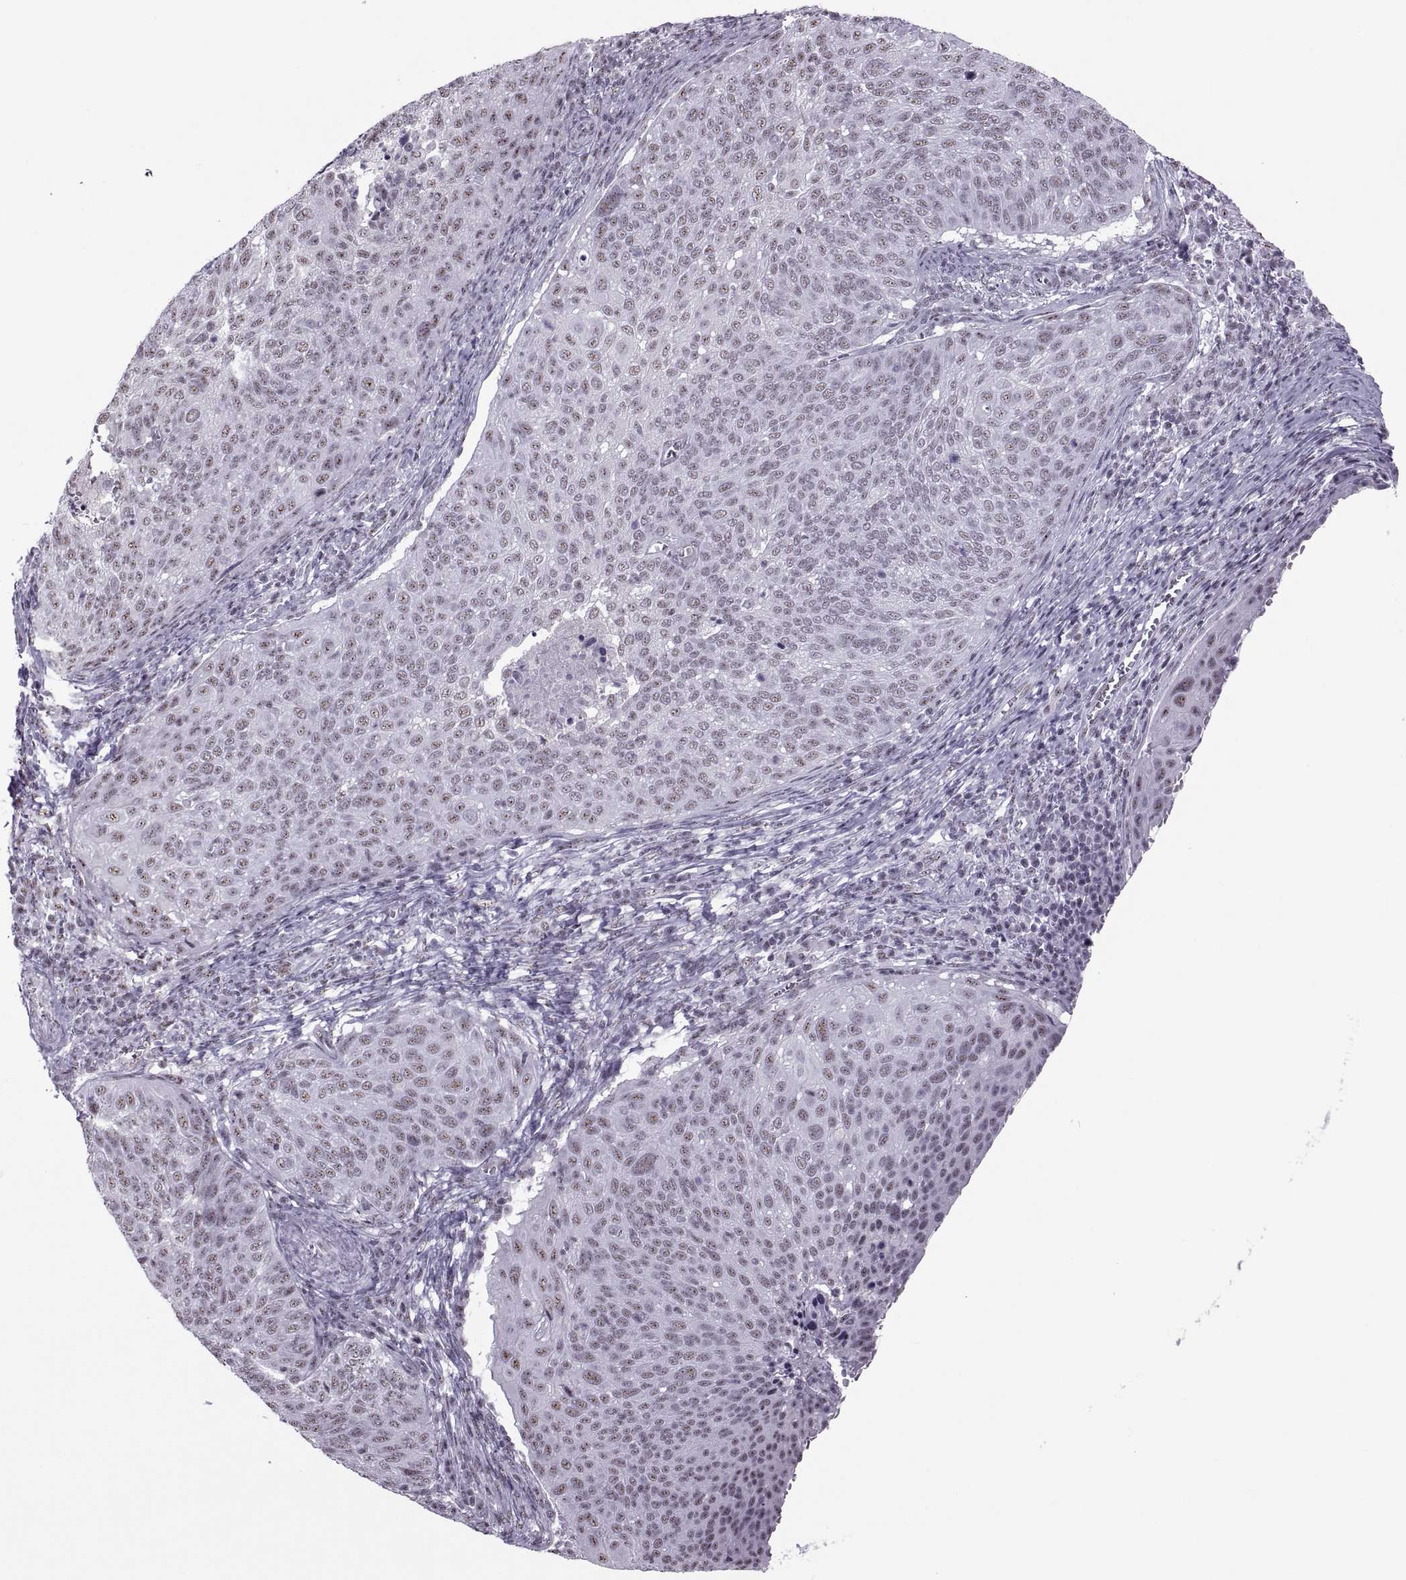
{"staining": {"intensity": "weak", "quantity": ">75%", "location": "nuclear"}, "tissue": "cervical cancer", "cell_type": "Tumor cells", "image_type": "cancer", "snomed": [{"axis": "morphology", "description": "Squamous cell carcinoma, NOS"}, {"axis": "topography", "description": "Cervix"}], "caption": "Immunohistochemical staining of cervical squamous cell carcinoma demonstrates low levels of weak nuclear expression in approximately >75% of tumor cells.", "gene": "MAGEA4", "patient": {"sex": "female", "age": 39}}